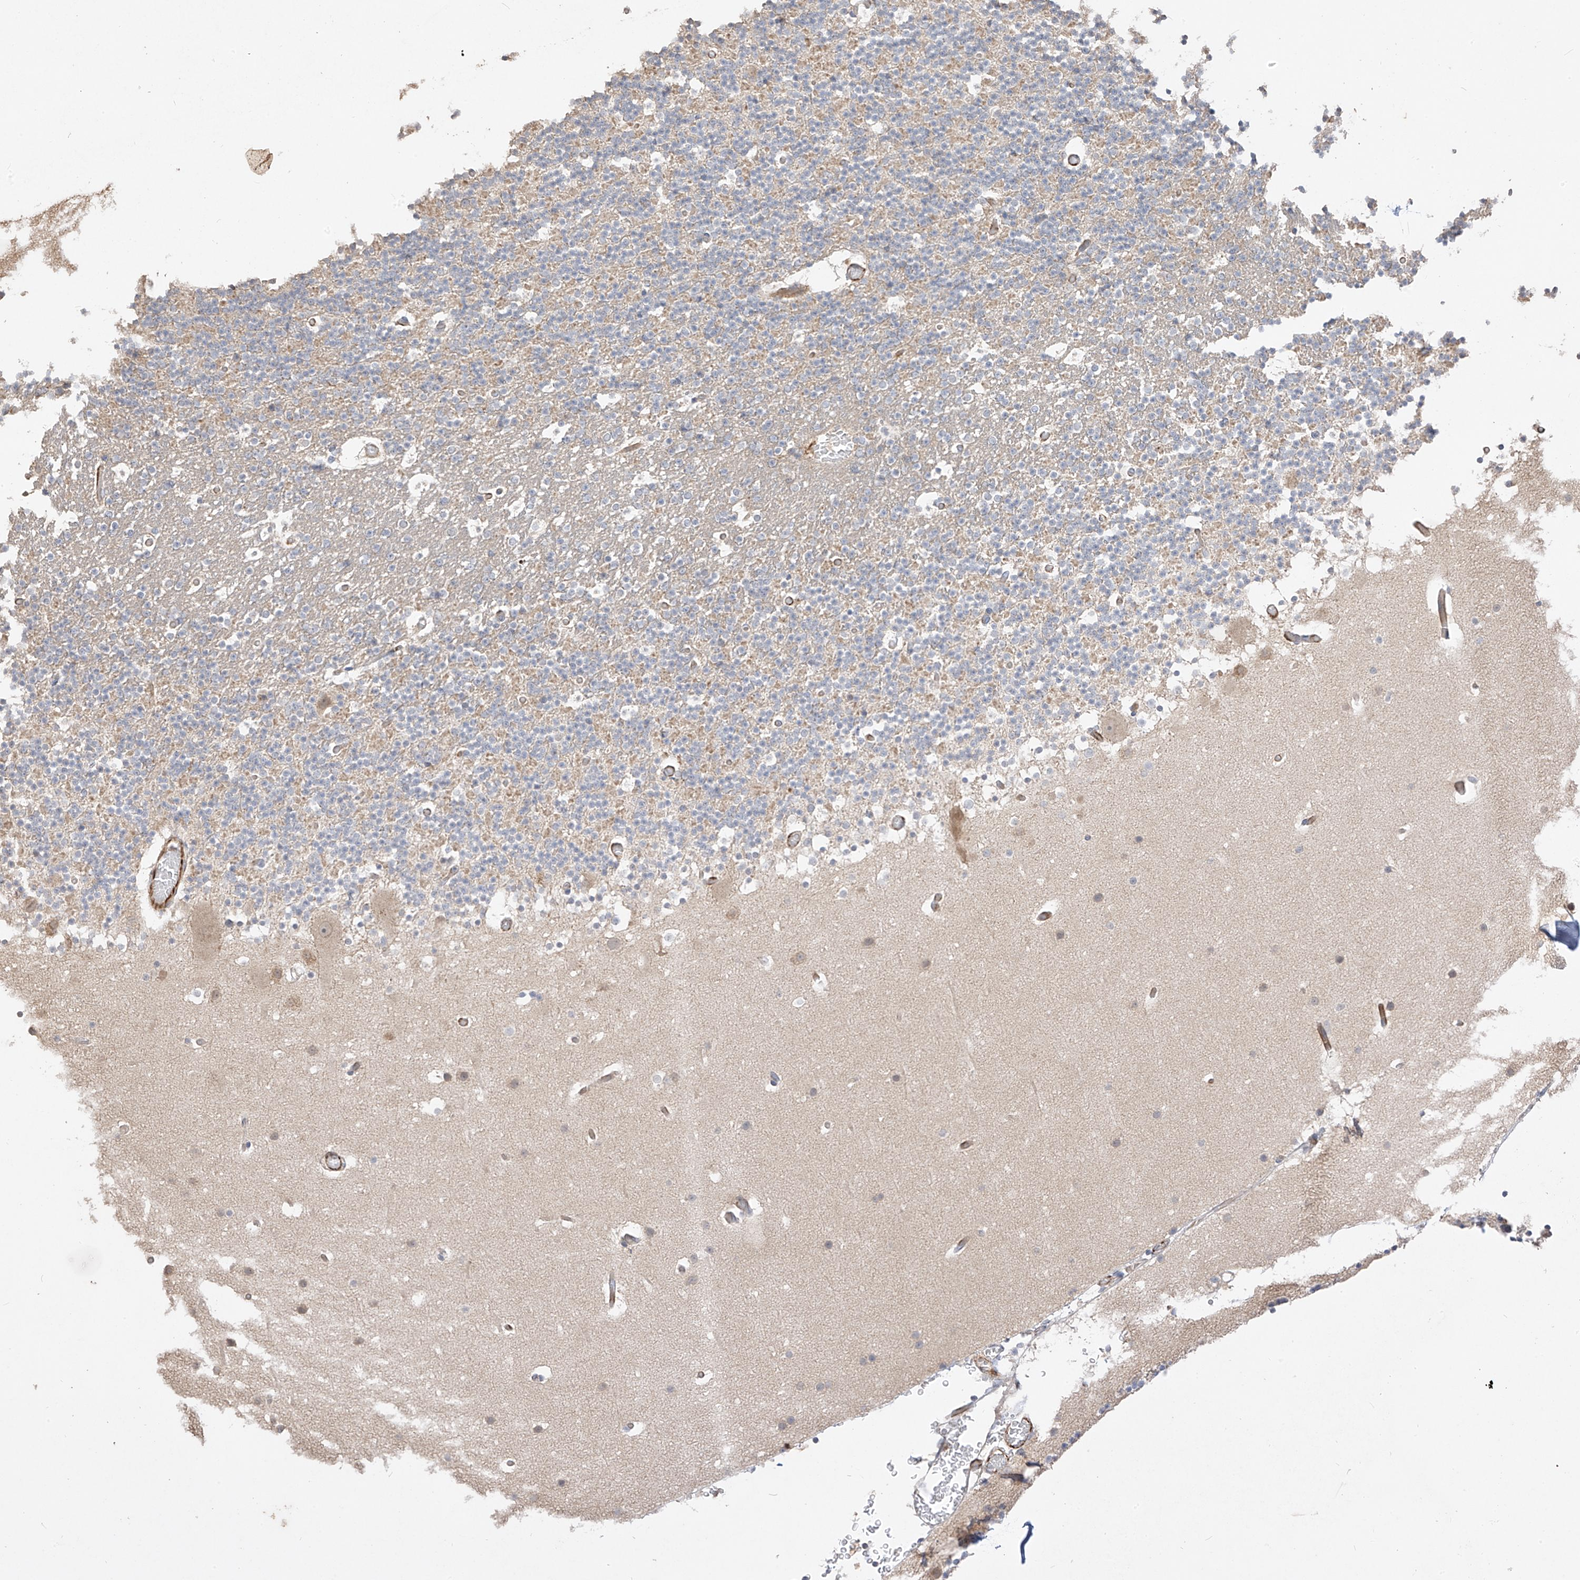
{"staining": {"intensity": "weak", "quantity": "25%-75%", "location": "cytoplasmic/membranous"}, "tissue": "cerebellum", "cell_type": "Cells in granular layer", "image_type": "normal", "snomed": [{"axis": "morphology", "description": "Normal tissue, NOS"}, {"axis": "topography", "description": "Cerebellum"}], "caption": "High-power microscopy captured an immunohistochemistry photomicrograph of unremarkable cerebellum, revealing weak cytoplasmic/membranous expression in approximately 25%-75% of cells in granular layer. (DAB = brown stain, brightfield microscopy at high magnification).", "gene": "DCDC2", "patient": {"sex": "male", "age": 57}}